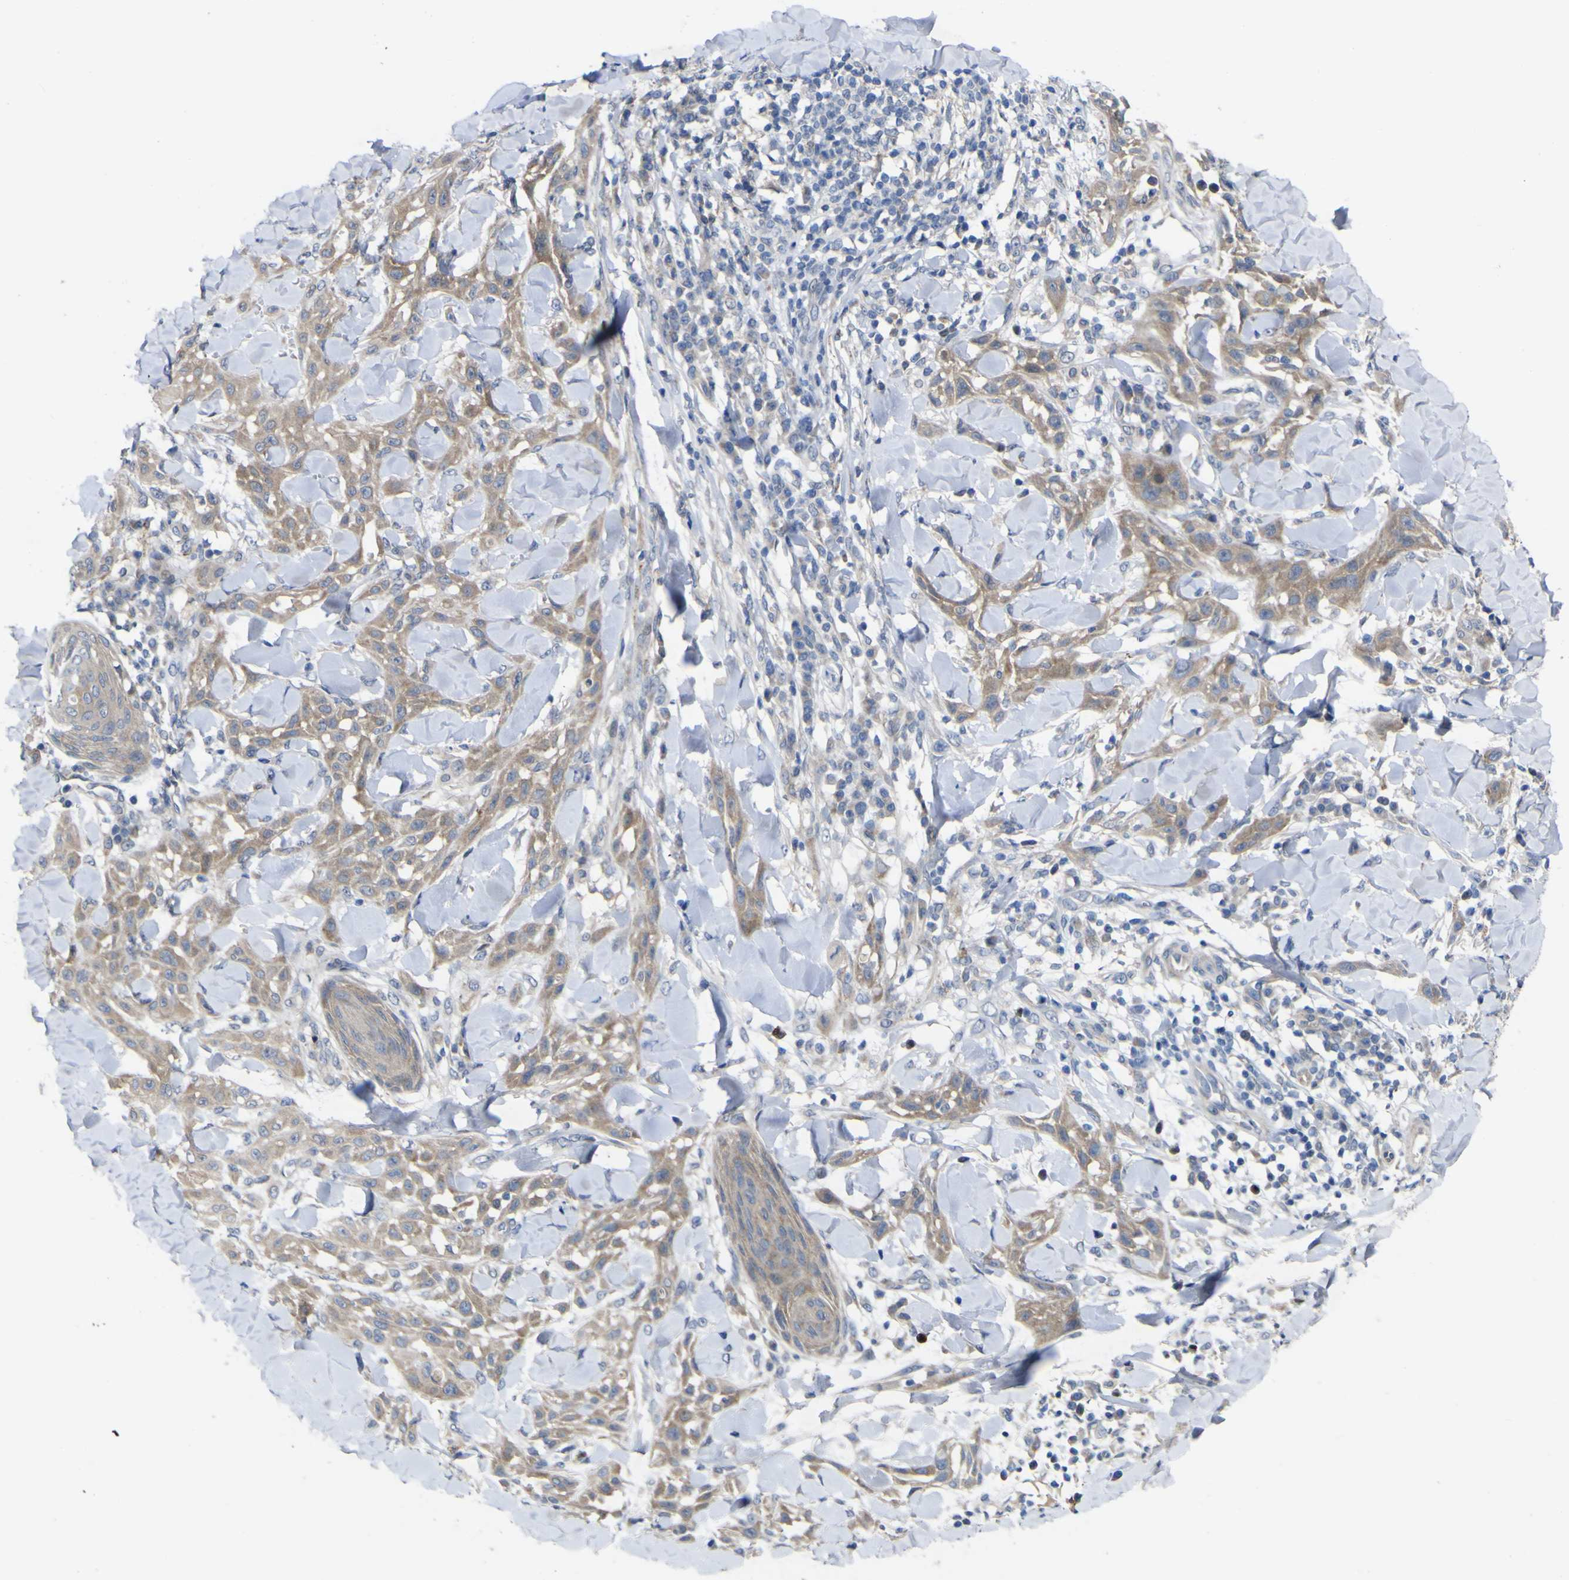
{"staining": {"intensity": "weak", "quantity": ">75%", "location": "cytoplasmic/membranous"}, "tissue": "skin cancer", "cell_type": "Tumor cells", "image_type": "cancer", "snomed": [{"axis": "morphology", "description": "Squamous cell carcinoma, NOS"}, {"axis": "topography", "description": "Skin"}], "caption": "This is a micrograph of immunohistochemistry (IHC) staining of skin squamous cell carcinoma, which shows weak positivity in the cytoplasmic/membranous of tumor cells.", "gene": "NAV1", "patient": {"sex": "male", "age": 24}}